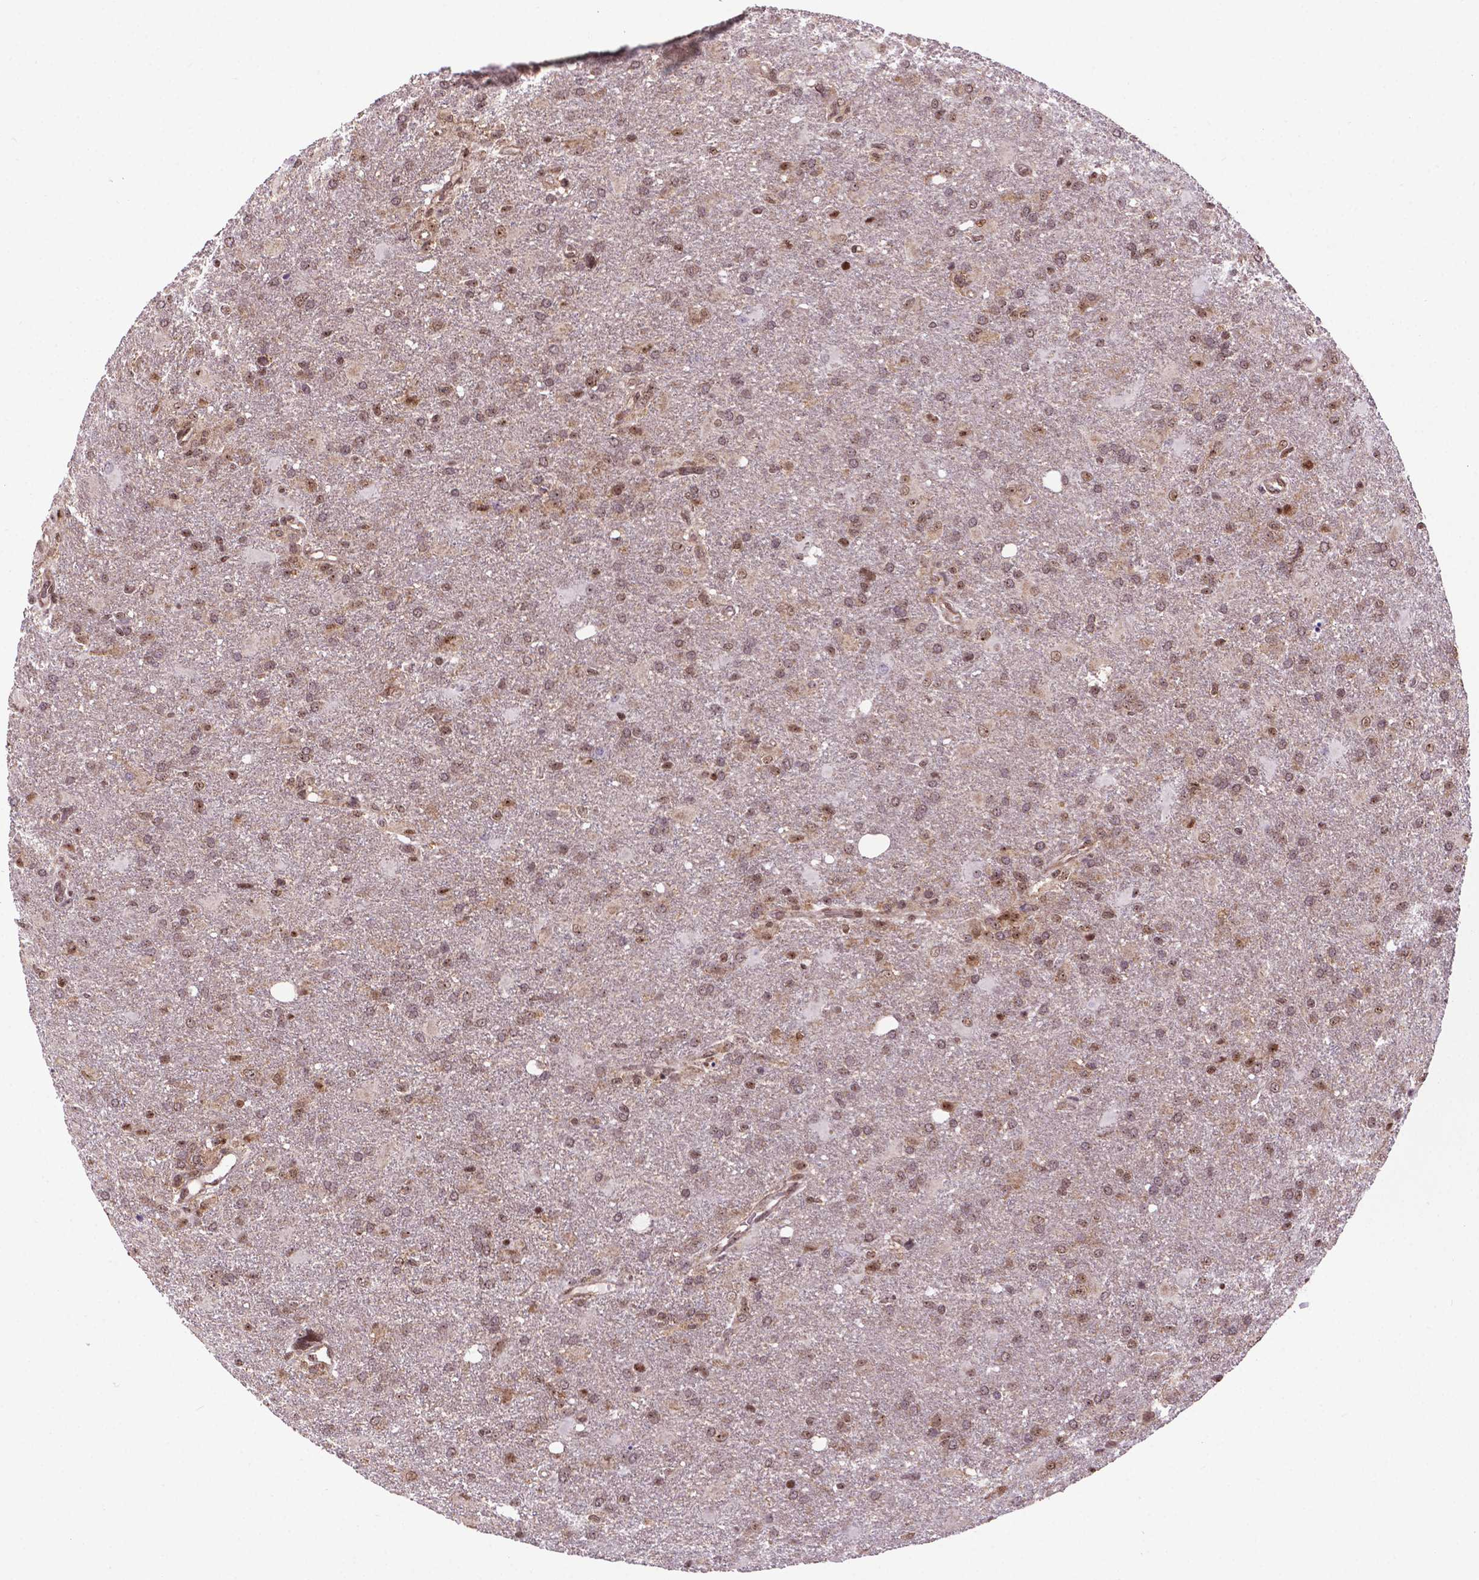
{"staining": {"intensity": "moderate", "quantity": "25%-75%", "location": "cytoplasmic/membranous,nuclear"}, "tissue": "glioma", "cell_type": "Tumor cells", "image_type": "cancer", "snomed": [{"axis": "morphology", "description": "Glioma, malignant, High grade"}, {"axis": "topography", "description": "Brain"}], "caption": "IHC staining of malignant high-grade glioma, which exhibits medium levels of moderate cytoplasmic/membranous and nuclear positivity in approximately 25%-75% of tumor cells indicating moderate cytoplasmic/membranous and nuclear protein expression. The staining was performed using DAB (brown) for protein detection and nuclei were counterstained in hematoxylin (blue).", "gene": "CSNK2A1", "patient": {"sex": "male", "age": 68}}